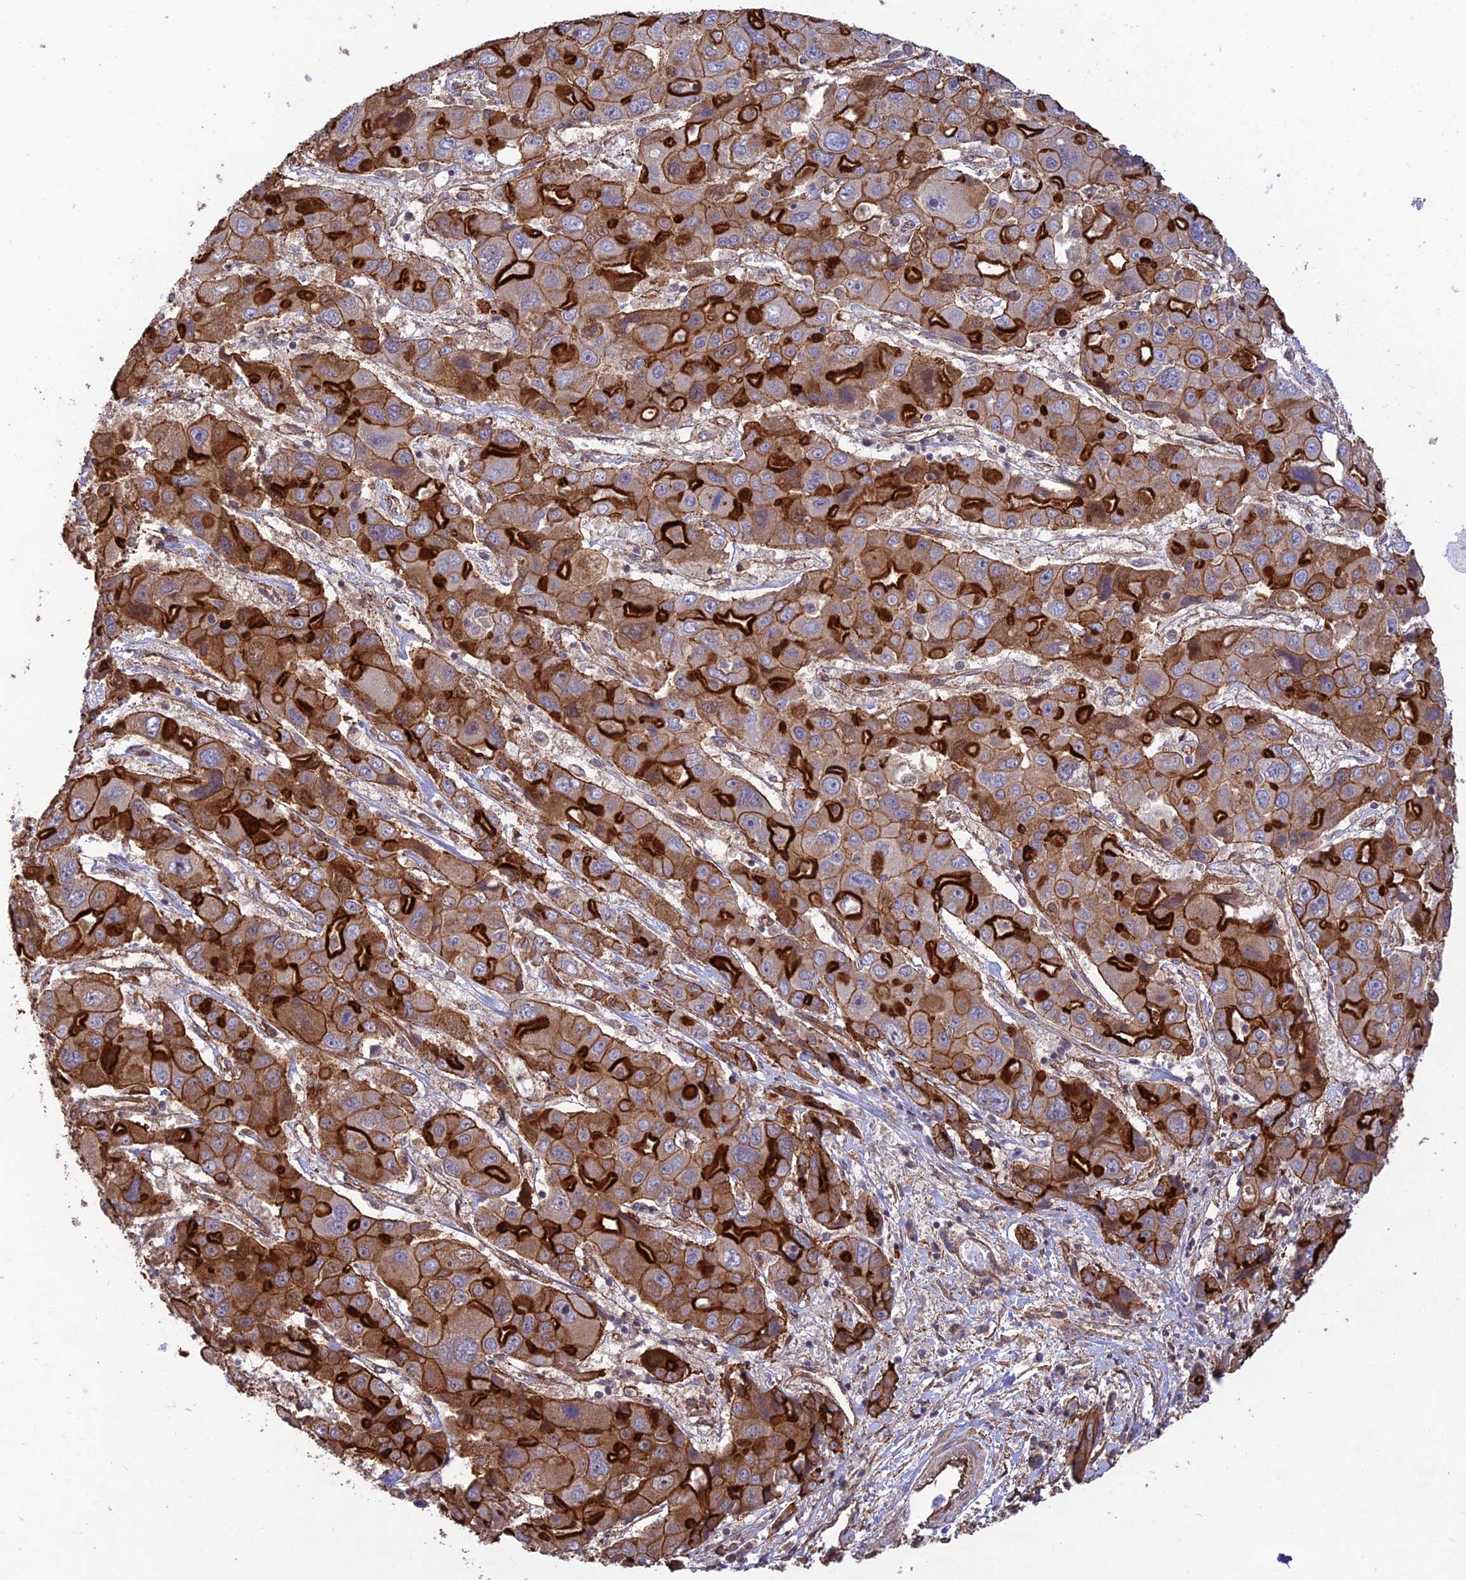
{"staining": {"intensity": "strong", "quantity": ">75%", "location": "cytoplasmic/membranous"}, "tissue": "liver cancer", "cell_type": "Tumor cells", "image_type": "cancer", "snomed": [{"axis": "morphology", "description": "Cholangiocarcinoma"}, {"axis": "topography", "description": "Liver"}], "caption": "Protein positivity by IHC exhibits strong cytoplasmic/membranous positivity in approximately >75% of tumor cells in cholangiocarcinoma (liver).", "gene": "HOMER2", "patient": {"sex": "male", "age": 67}}